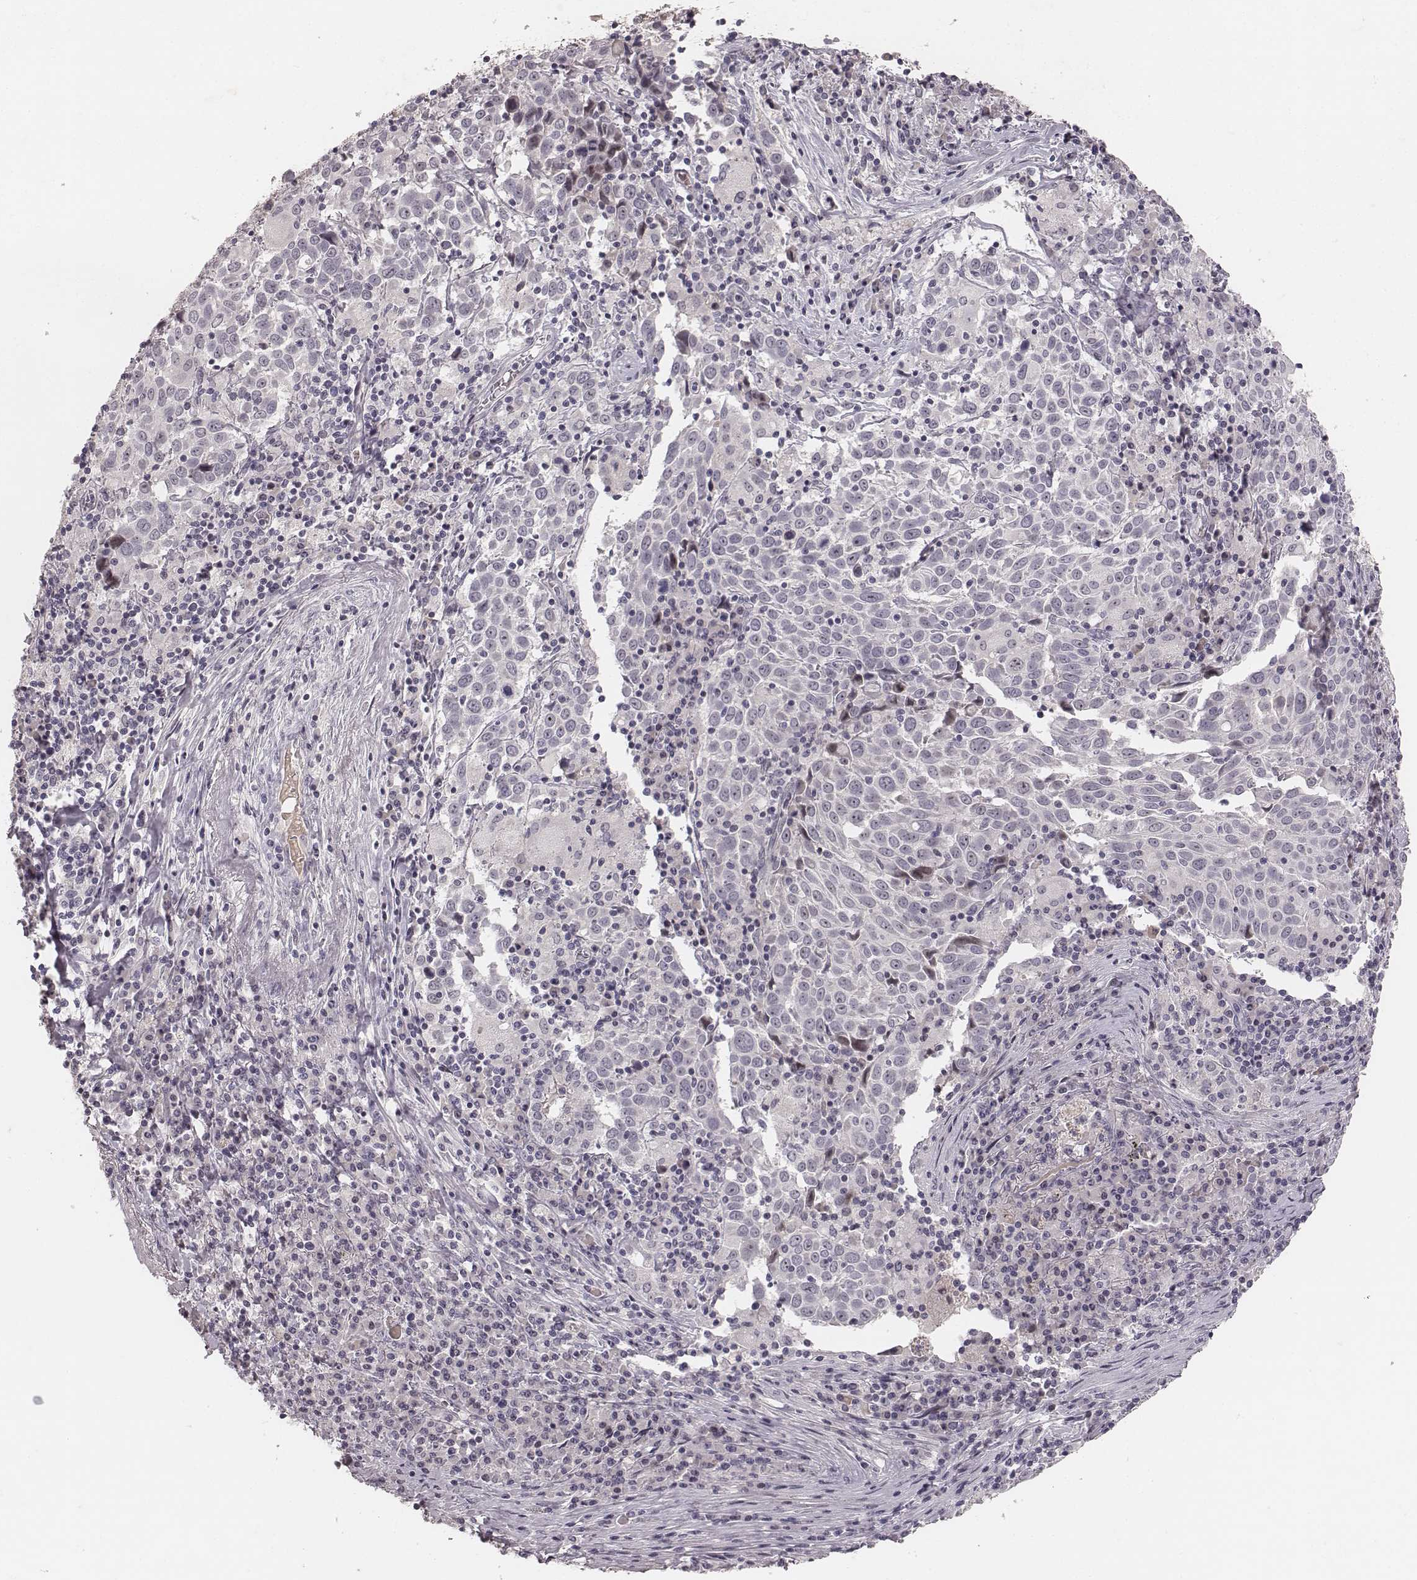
{"staining": {"intensity": "negative", "quantity": "none", "location": "none"}, "tissue": "lung cancer", "cell_type": "Tumor cells", "image_type": "cancer", "snomed": [{"axis": "morphology", "description": "Squamous cell carcinoma, NOS"}, {"axis": "topography", "description": "Lung"}], "caption": "DAB immunohistochemical staining of squamous cell carcinoma (lung) exhibits no significant expression in tumor cells.", "gene": "MADCAM1", "patient": {"sex": "male", "age": 57}}